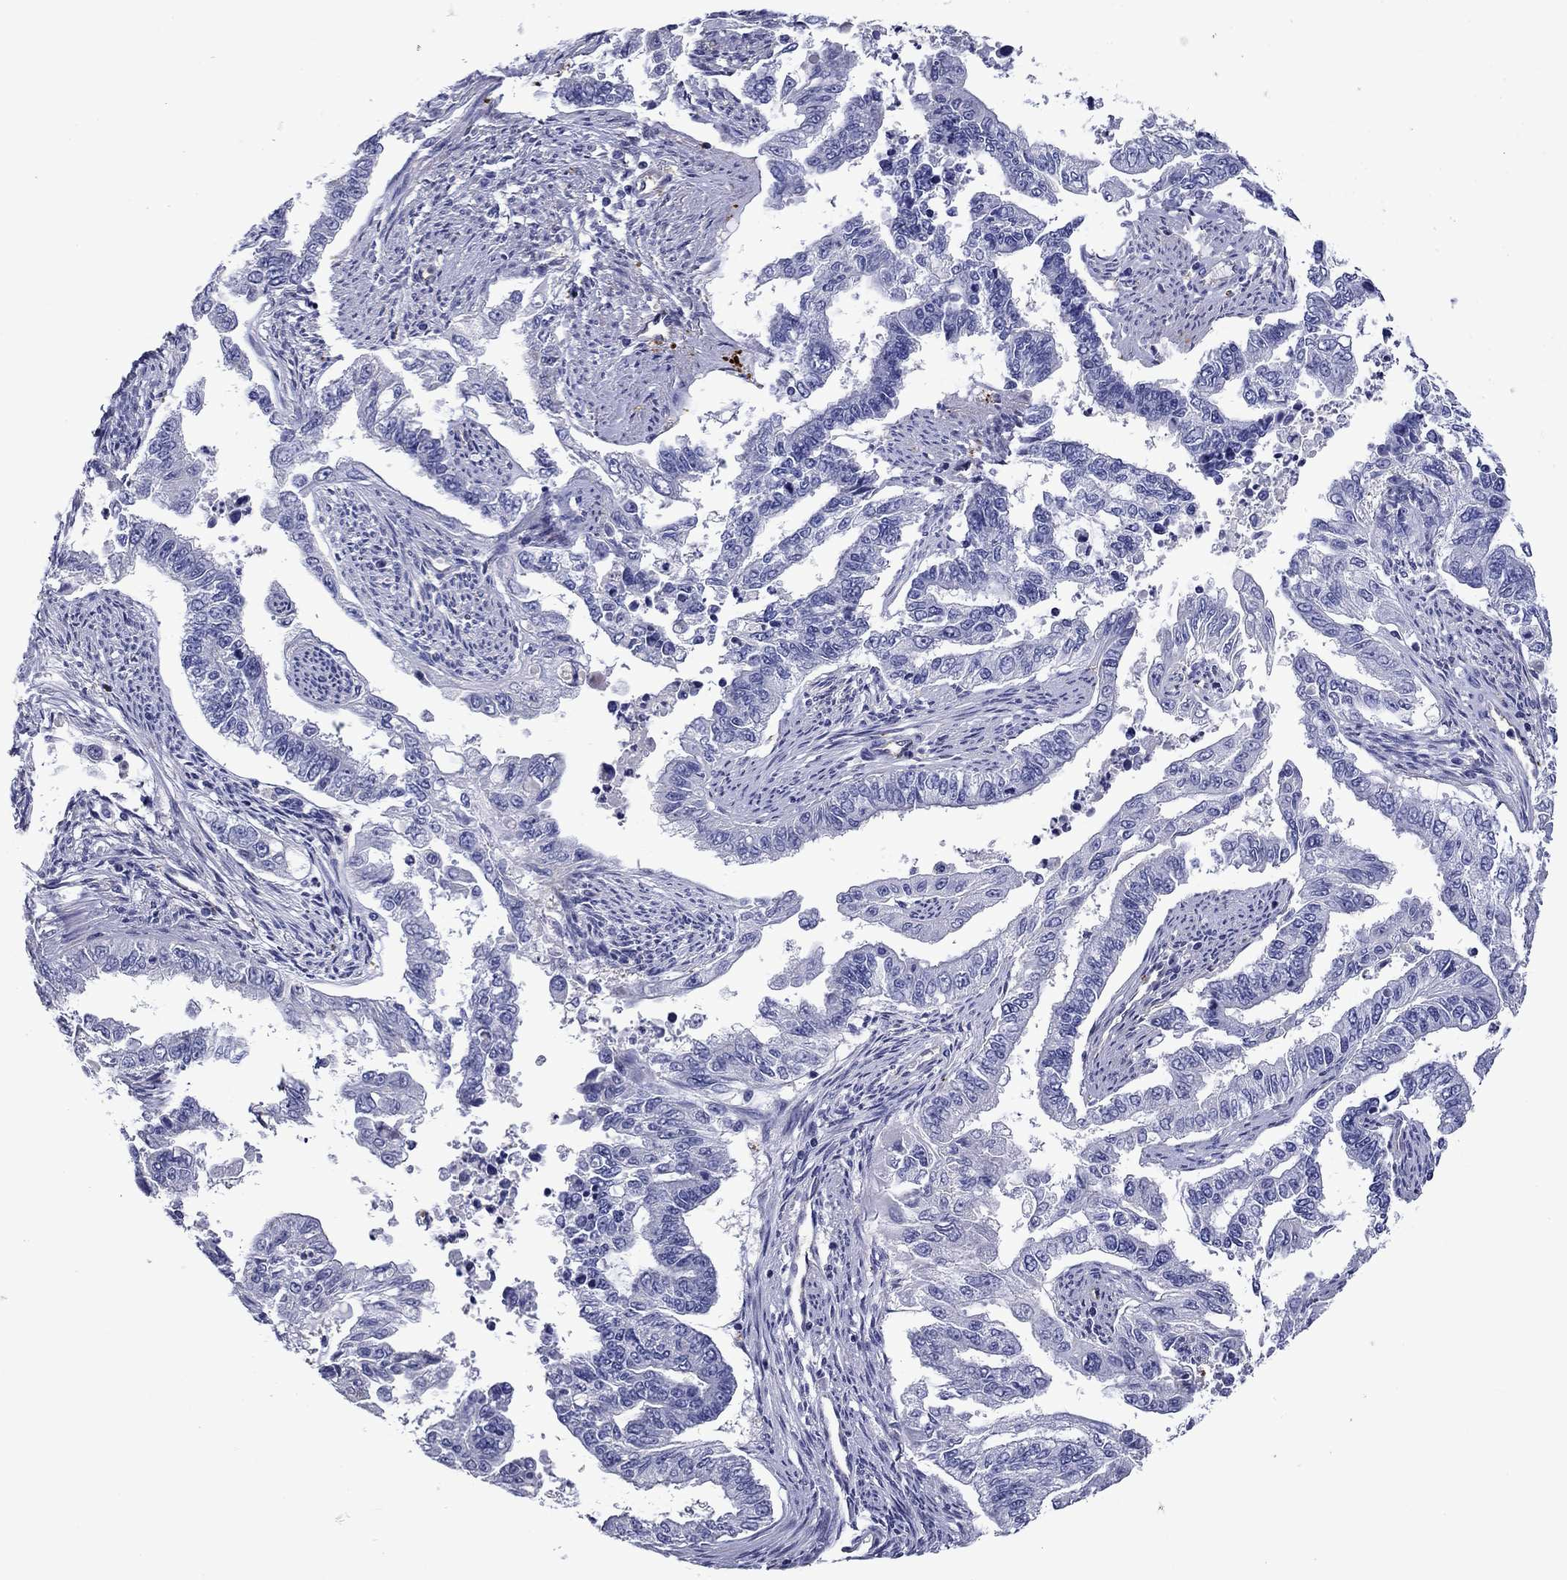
{"staining": {"intensity": "negative", "quantity": "none", "location": "none"}, "tissue": "endometrial cancer", "cell_type": "Tumor cells", "image_type": "cancer", "snomed": [{"axis": "morphology", "description": "Adenocarcinoma, NOS"}, {"axis": "topography", "description": "Uterus"}], "caption": "Histopathology image shows no significant protein positivity in tumor cells of endometrial cancer.", "gene": "CNDP1", "patient": {"sex": "female", "age": 59}}